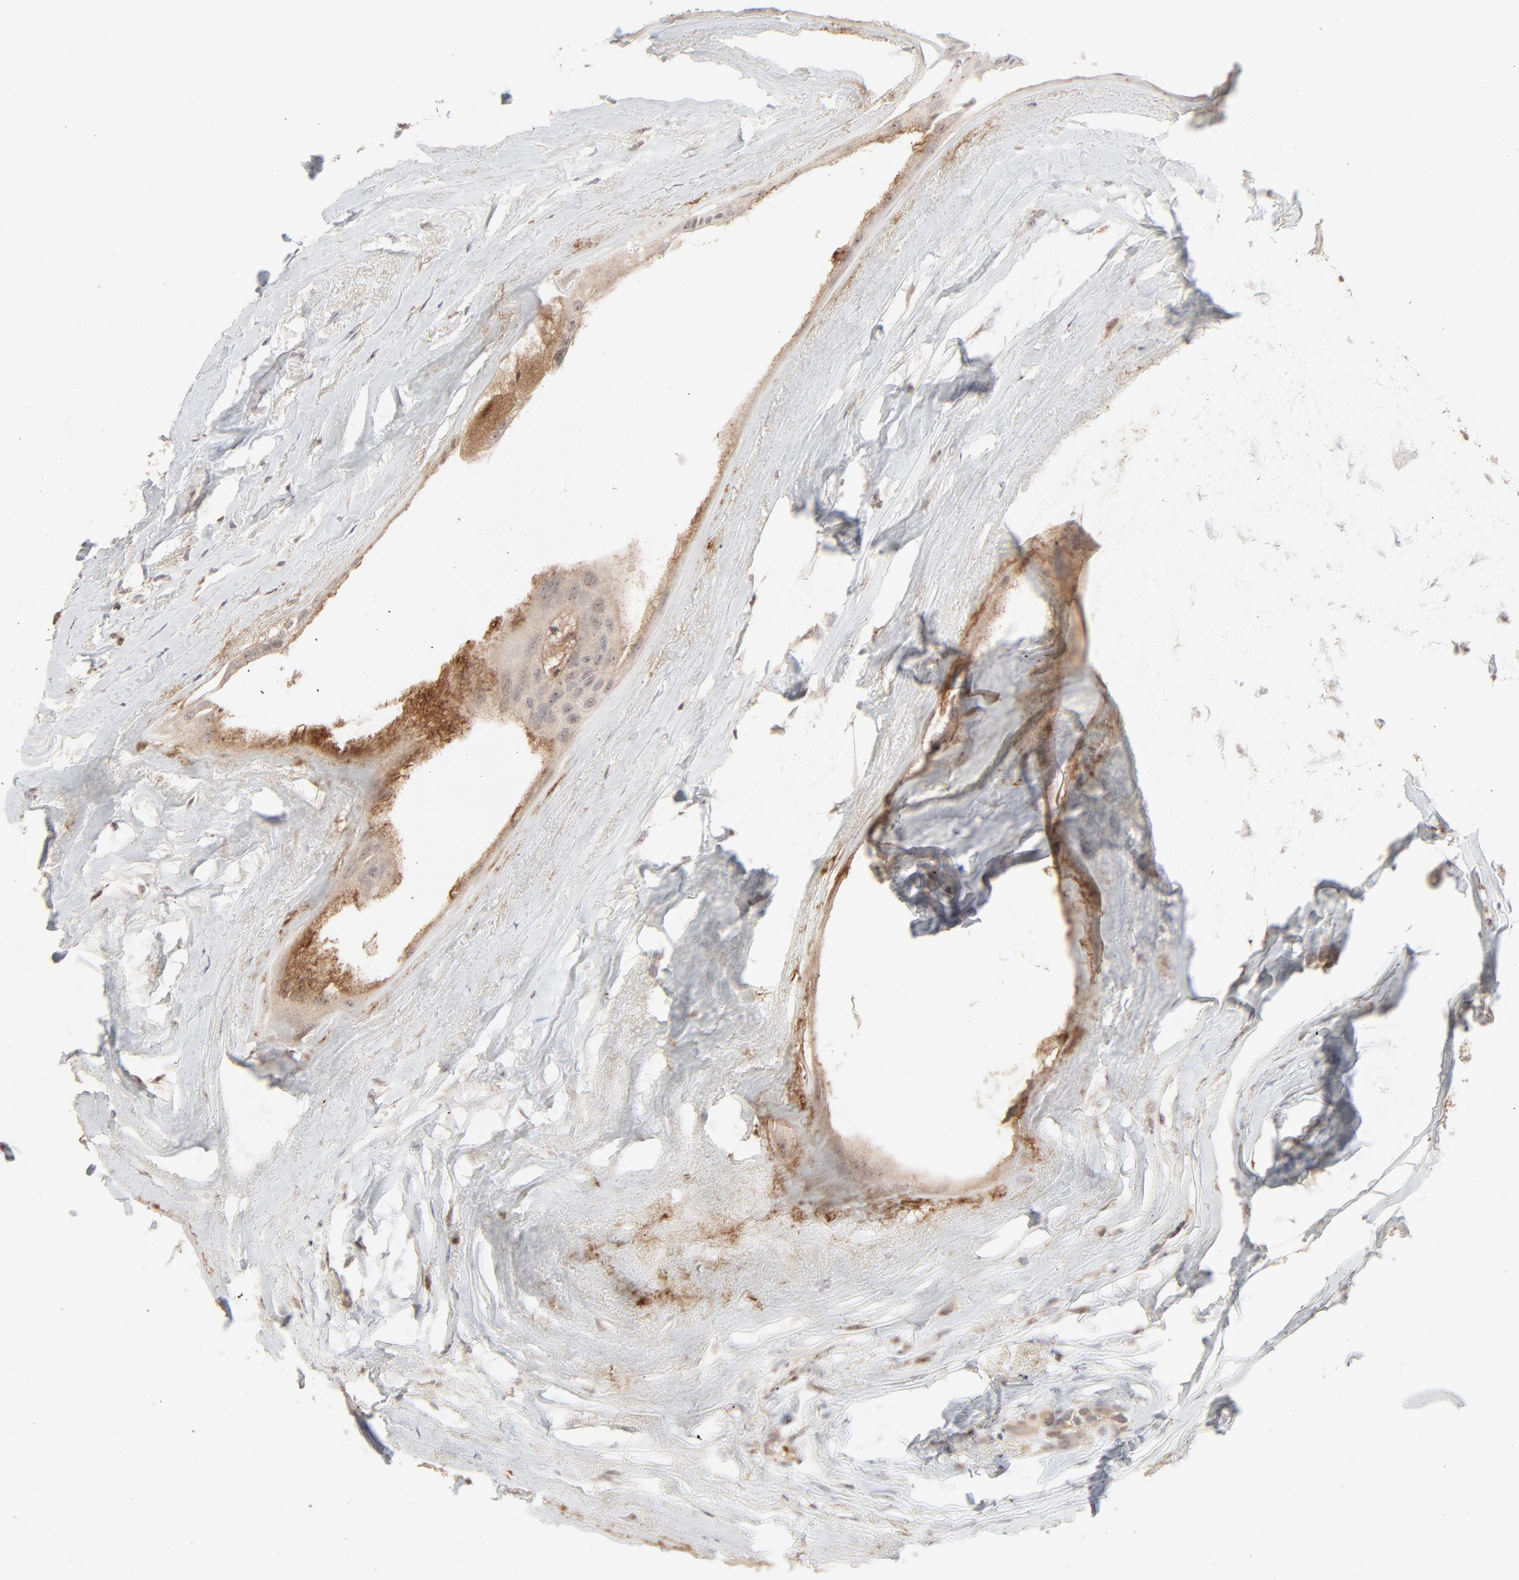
{"staining": {"intensity": "moderate", "quantity": ">75%", "location": "cytoplasmic/membranous"}, "tissue": "breast cancer", "cell_type": "Tumor cells", "image_type": "cancer", "snomed": [{"axis": "morphology", "description": "Duct carcinoma"}, {"axis": "topography", "description": "Breast"}], "caption": "The image shows staining of breast cancer (infiltrating ductal carcinoma), revealing moderate cytoplasmic/membranous protein expression (brown color) within tumor cells.", "gene": "RAB5C", "patient": {"sex": "female", "age": 54}}